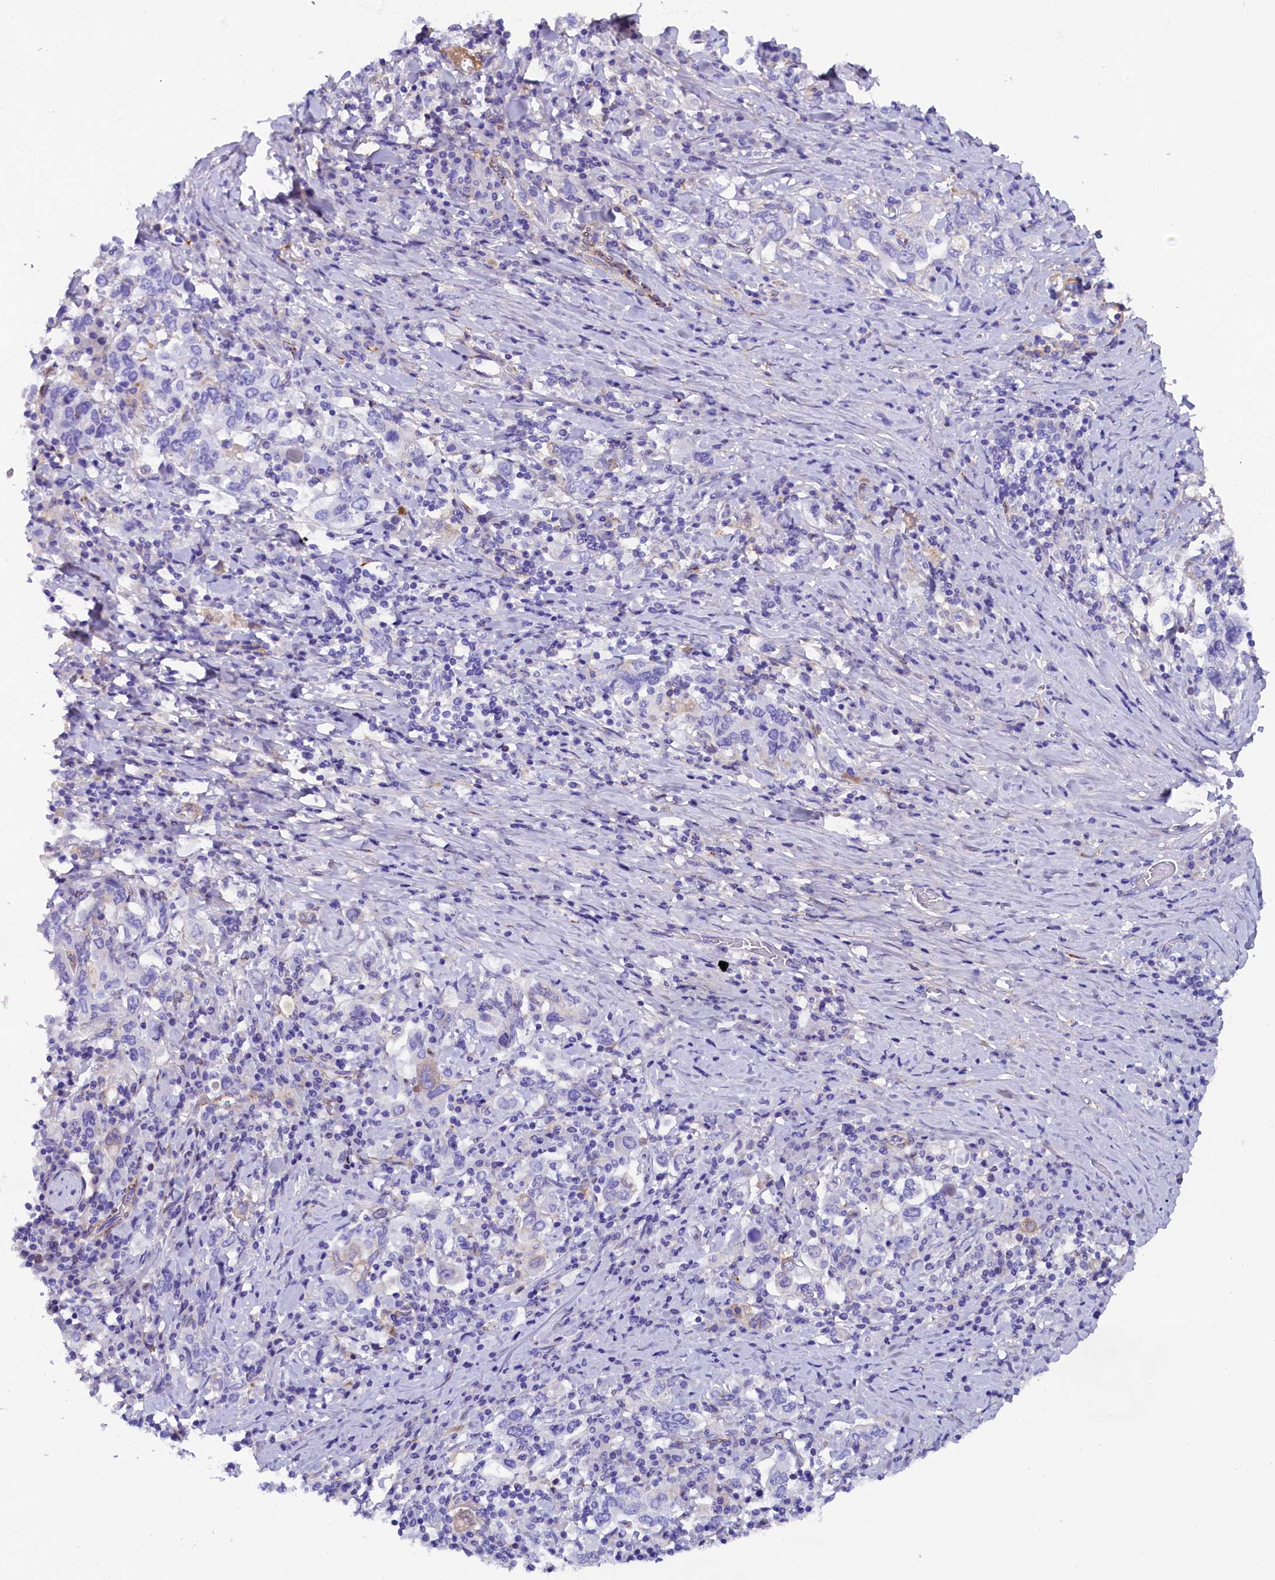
{"staining": {"intensity": "negative", "quantity": "none", "location": "none"}, "tissue": "stomach cancer", "cell_type": "Tumor cells", "image_type": "cancer", "snomed": [{"axis": "morphology", "description": "Adenocarcinoma, NOS"}, {"axis": "topography", "description": "Stomach, upper"}, {"axis": "topography", "description": "Stomach"}], "caption": "DAB immunohistochemical staining of human stomach cancer (adenocarcinoma) exhibits no significant expression in tumor cells.", "gene": "SOD3", "patient": {"sex": "male", "age": 62}}